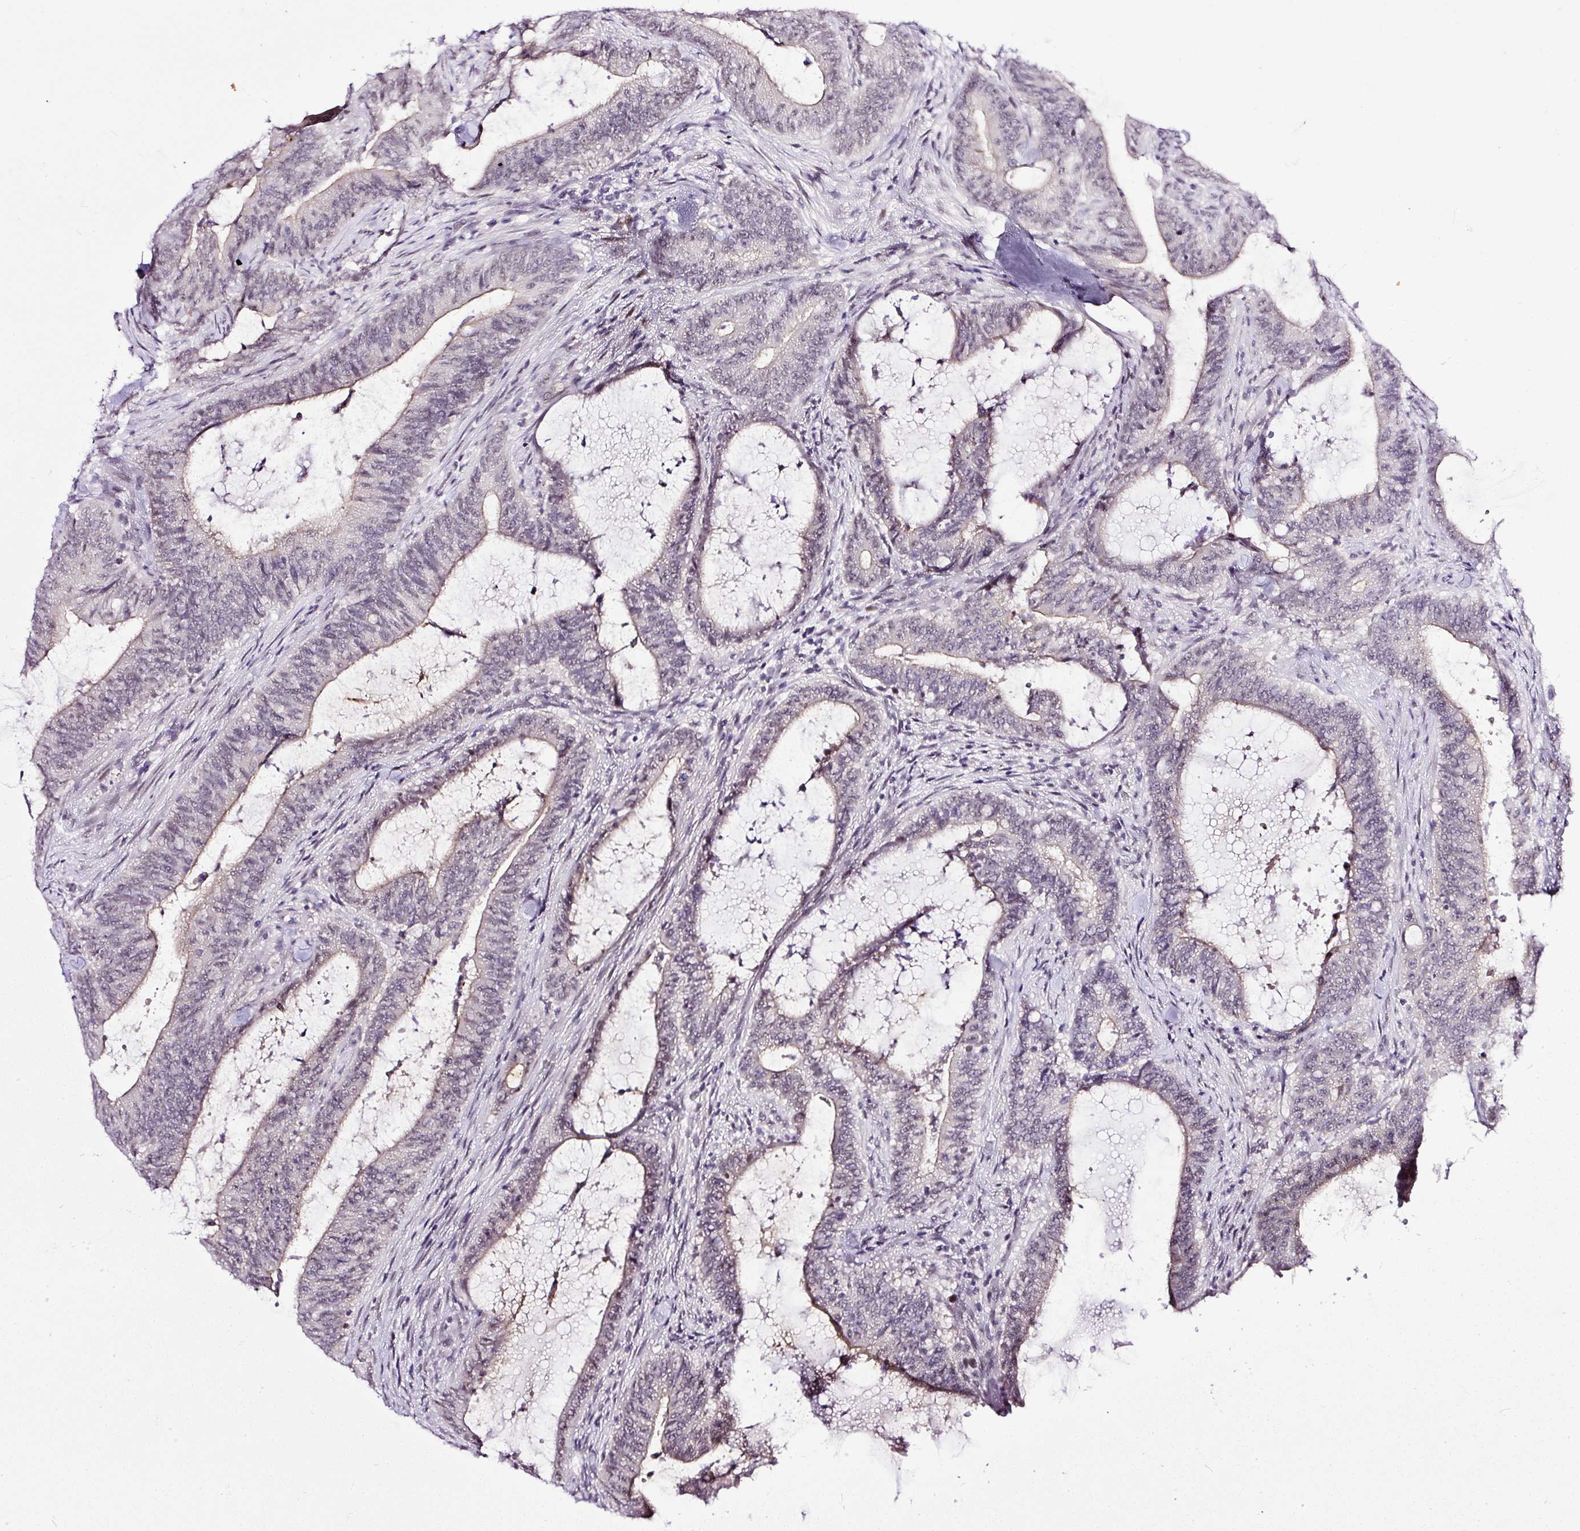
{"staining": {"intensity": "weak", "quantity": "<25%", "location": "cytoplasmic/membranous"}, "tissue": "colorectal cancer", "cell_type": "Tumor cells", "image_type": "cancer", "snomed": [{"axis": "morphology", "description": "Adenocarcinoma, NOS"}, {"axis": "topography", "description": "Colon"}], "caption": "Photomicrograph shows no significant protein positivity in tumor cells of colorectal cancer.", "gene": "WNT10B", "patient": {"sex": "female", "age": 43}}